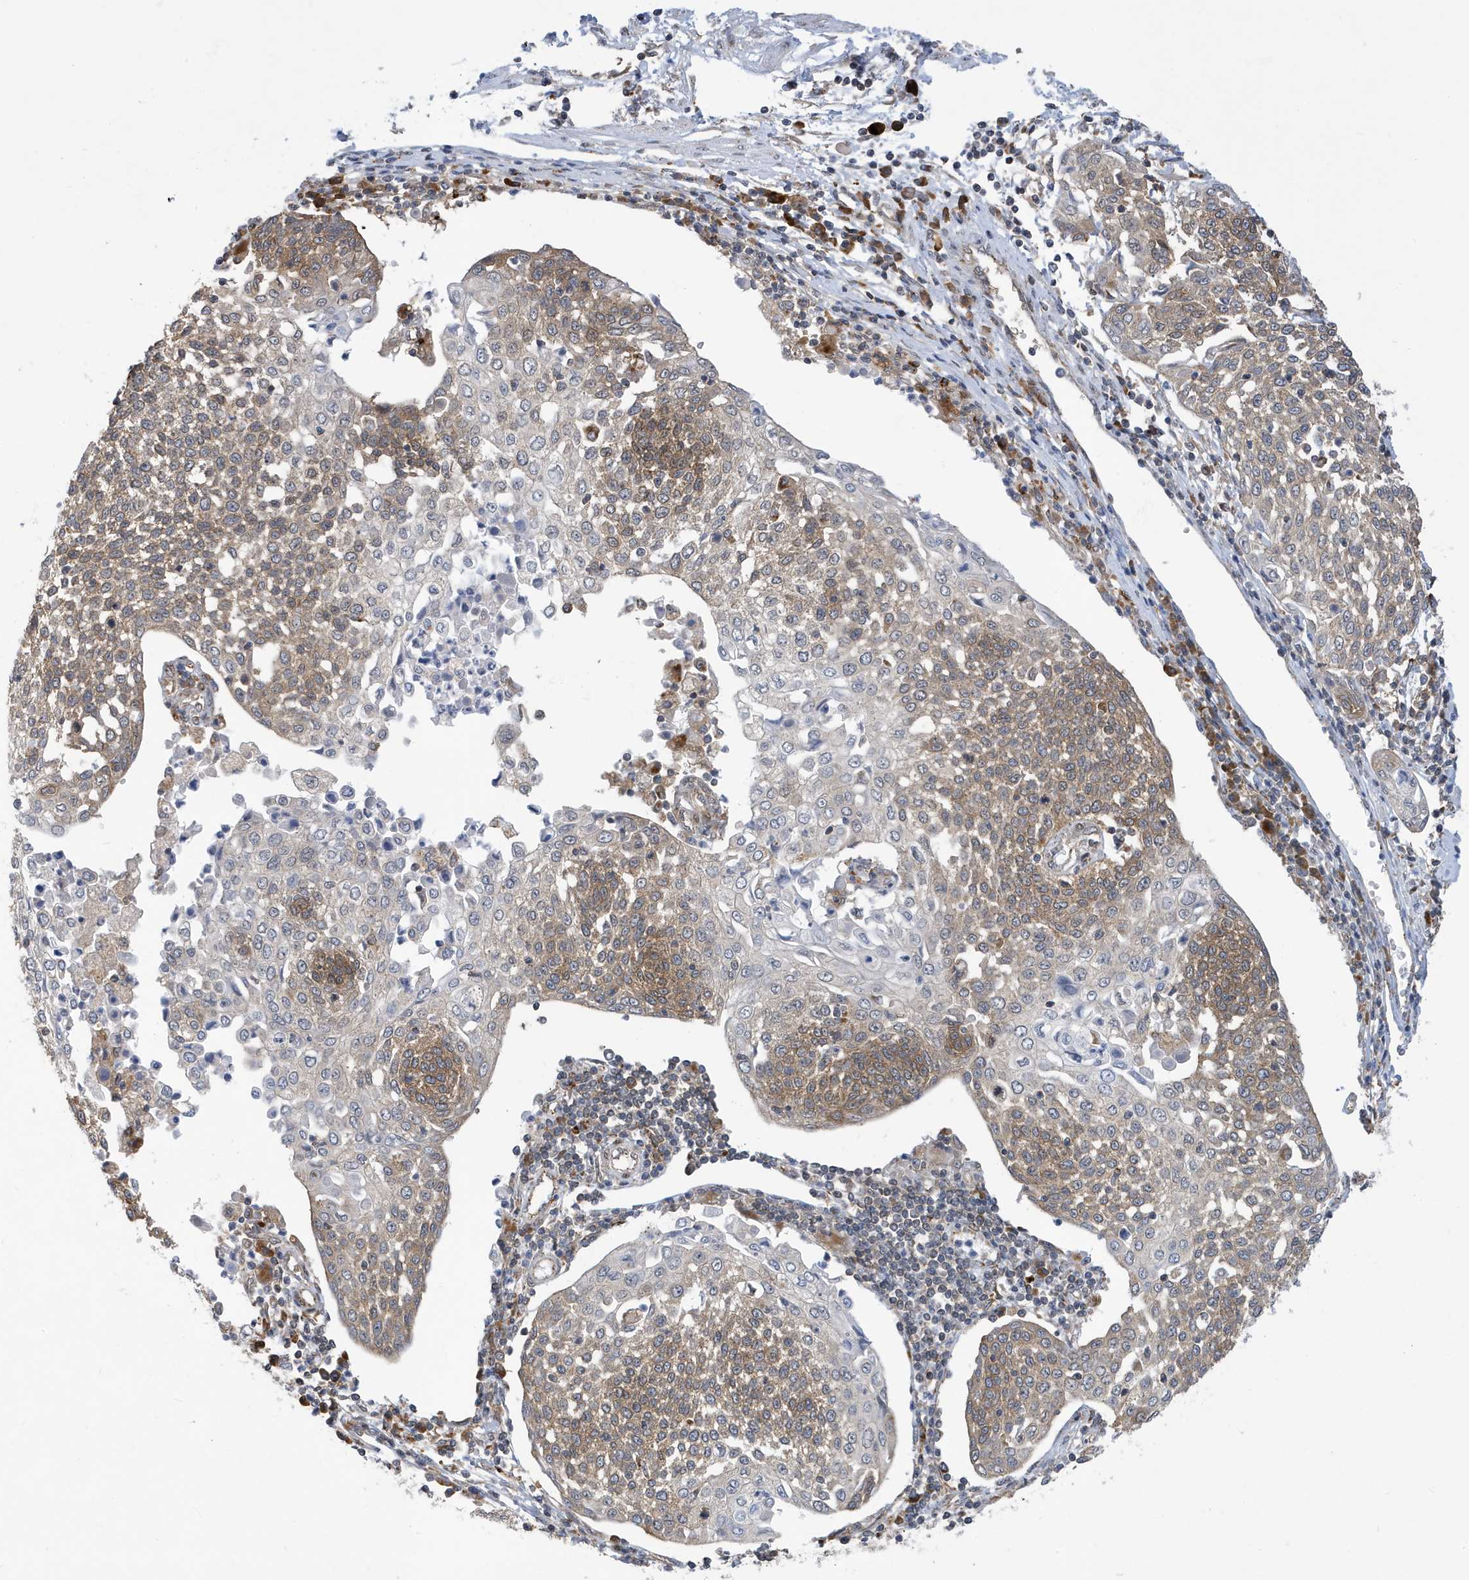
{"staining": {"intensity": "moderate", "quantity": "25%-75%", "location": "cytoplasmic/membranous"}, "tissue": "cervical cancer", "cell_type": "Tumor cells", "image_type": "cancer", "snomed": [{"axis": "morphology", "description": "Squamous cell carcinoma, NOS"}, {"axis": "topography", "description": "Cervix"}], "caption": "This micrograph reveals cervical cancer stained with immunohistochemistry to label a protein in brown. The cytoplasmic/membranous of tumor cells show moderate positivity for the protein. Nuclei are counter-stained blue.", "gene": "ZNF507", "patient": {"sex": "female", "age": 34}}